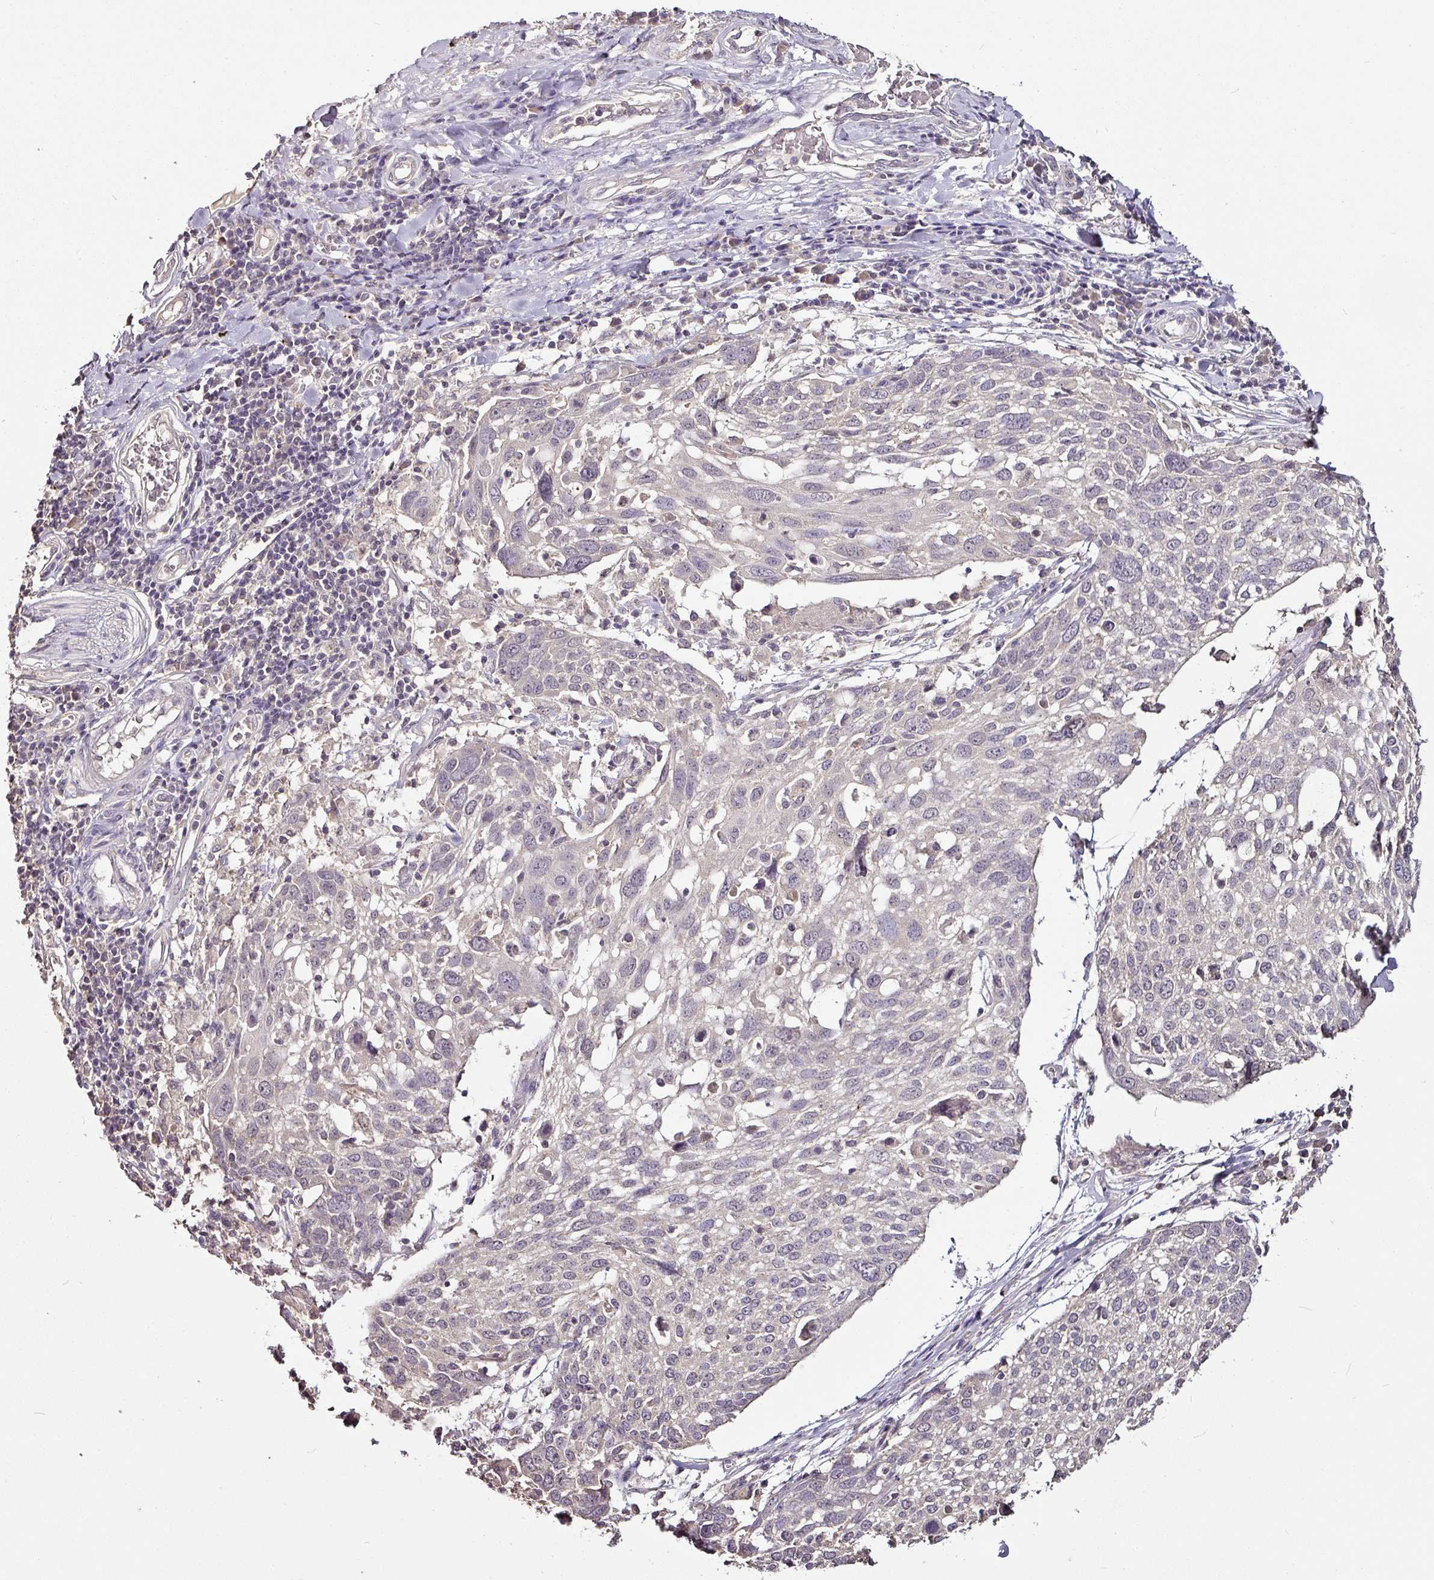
{"staining": {"intensity": "negative", "quantity": "none", "location": "none"}, "tissue": "lung cancer", "cell_type": "Tumor cells", "image_type": "cancer", "snomed": [{"axis": "morphology", "description": "Squamous cell carcinoma, NOS"}, {"axis": "topography", "description": "Lung"}], "caption": "DAB (3,3'-diaminobenzidine) immunohistochemical staining of lung squamous cell carcinoma shows no significant expression in tumor cells.", "gene": "RPL38", "patient": {"sex": "male", "age": 65}}